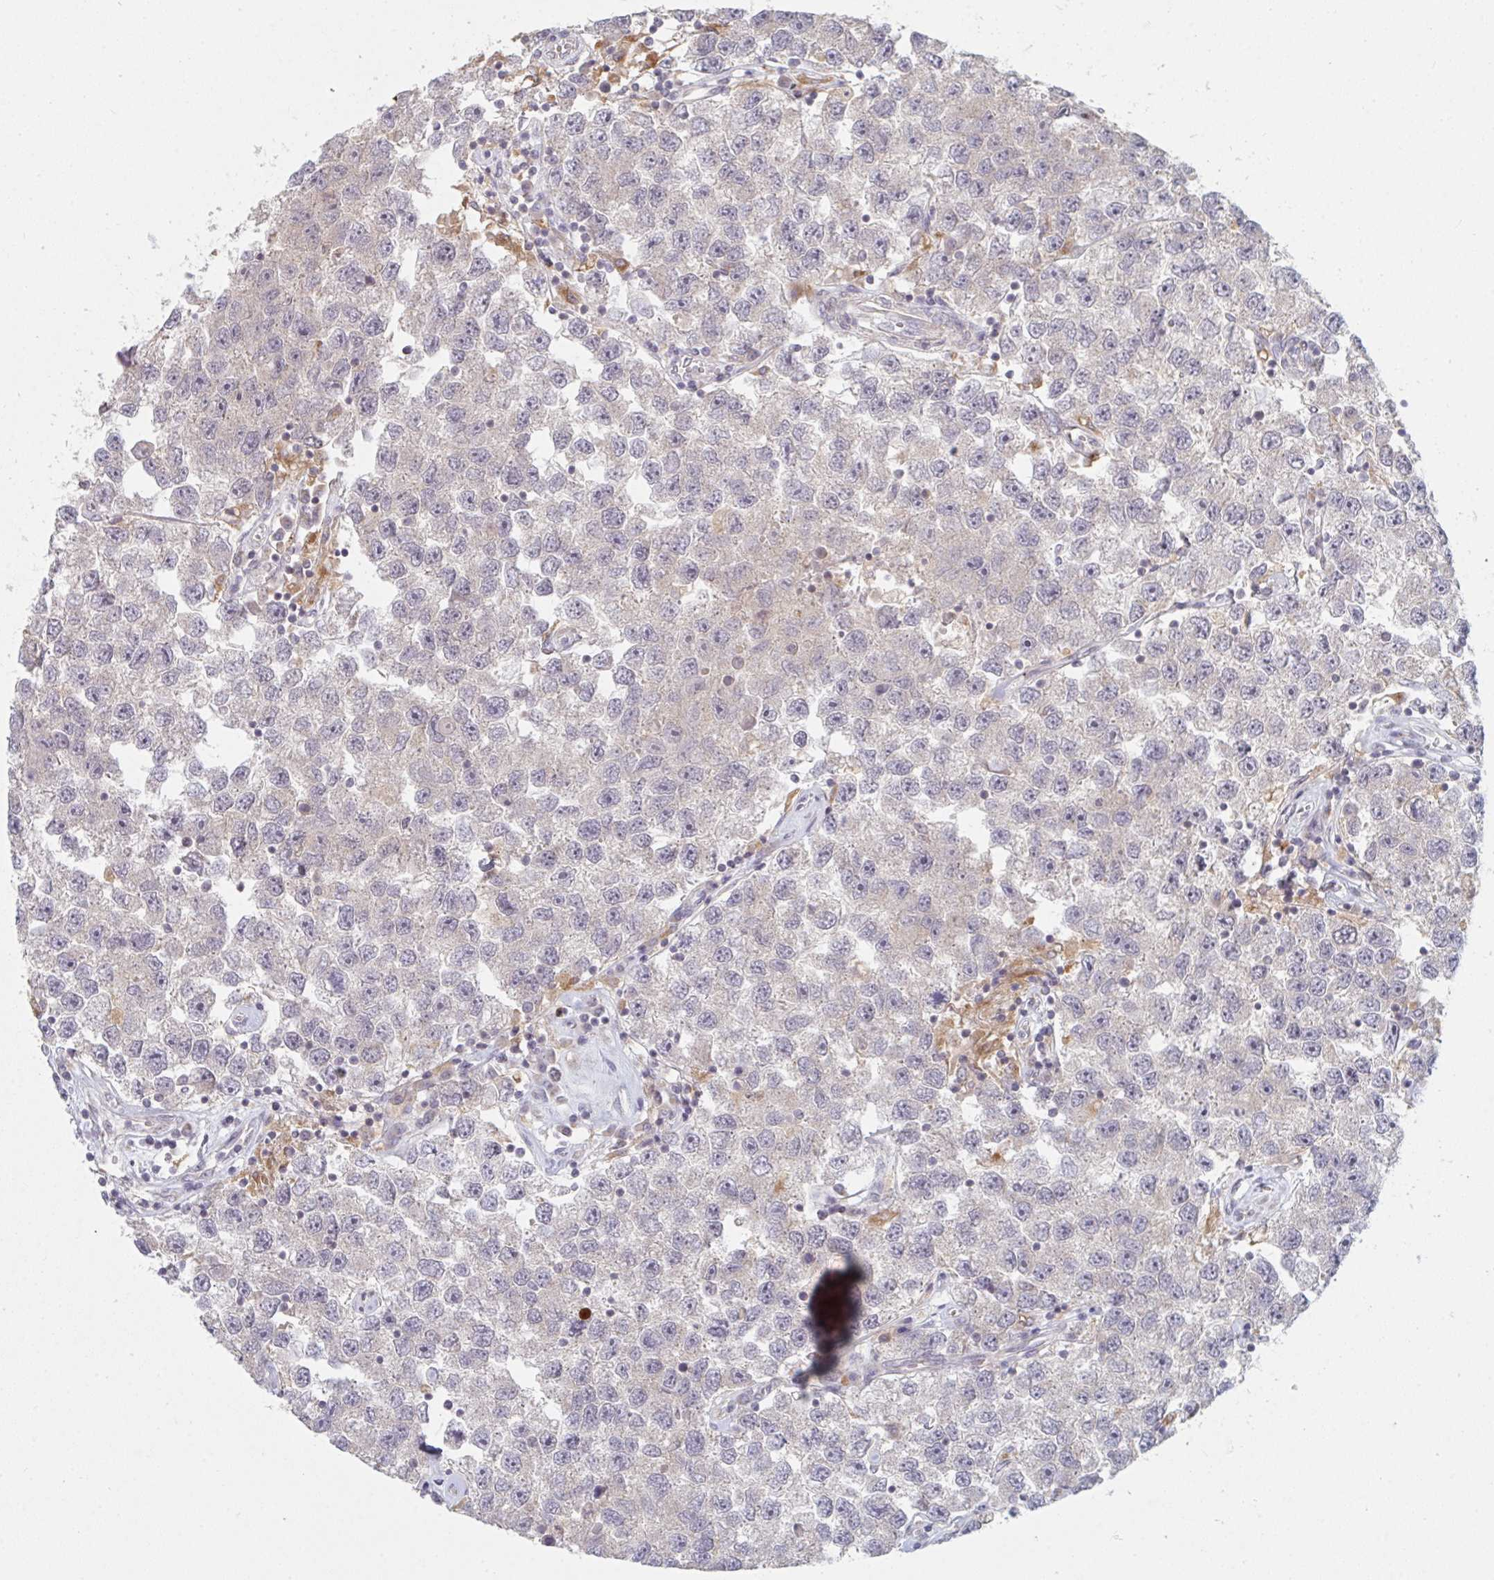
{"staining": {"intensity": "negative", "quantity": "none", "location": "none"}, "tissue": "testis cancer", "cell_type": "Tumor cells", "image_type": "cancer", "snomed": [{"axis": "morphology", "description": "Seminoma, NOS"}, {"axis": "topography", "description": "Testis"}], "caption": "Tumor cells are negative for brown protein staining in testis cancer.", "gene": "DCST1", "patient": {"sex": "male", "age": 26}}